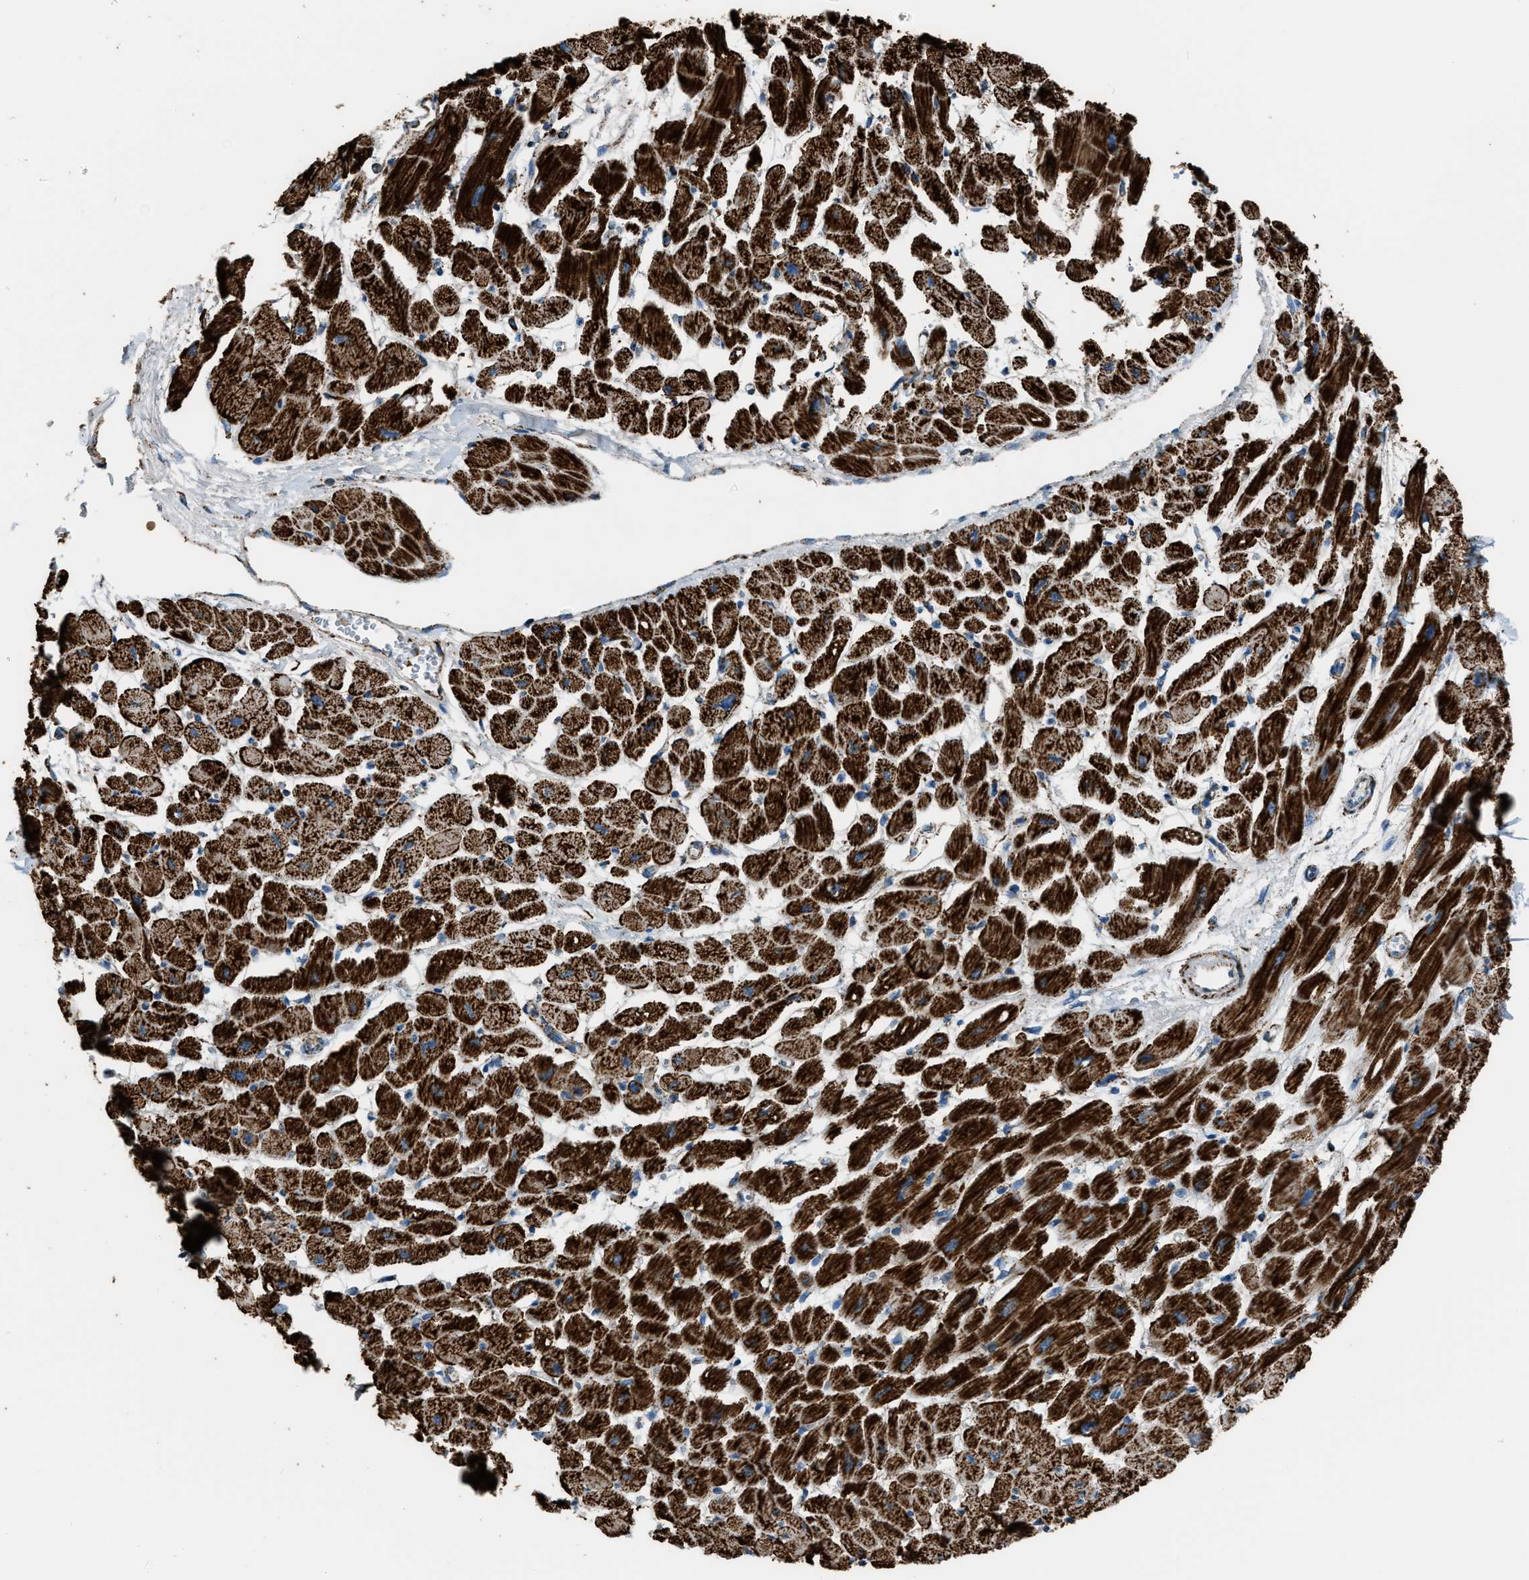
{"staining": {"intensity": "strong", "quantity": ">75%", "location": "cytoplasmic/membranous"}, "tissue": "heart muscle", "cell_type": "Cardiomyocytes", "image_type": "normal", "snomed": [{"axis": "morphology", "description": "Normal tissue, NOS"}, {"axis": "topography", "description": "Heart"}], "caption": "Approximately >75% of cardiomyocytes in normal human heart muscle reveal strong cytoplasmic/membranous protein positivity as visualized by brown immunohistochemical staining.", "gene": "MDH2", "patient": {"sex": "female", "age": 54}}